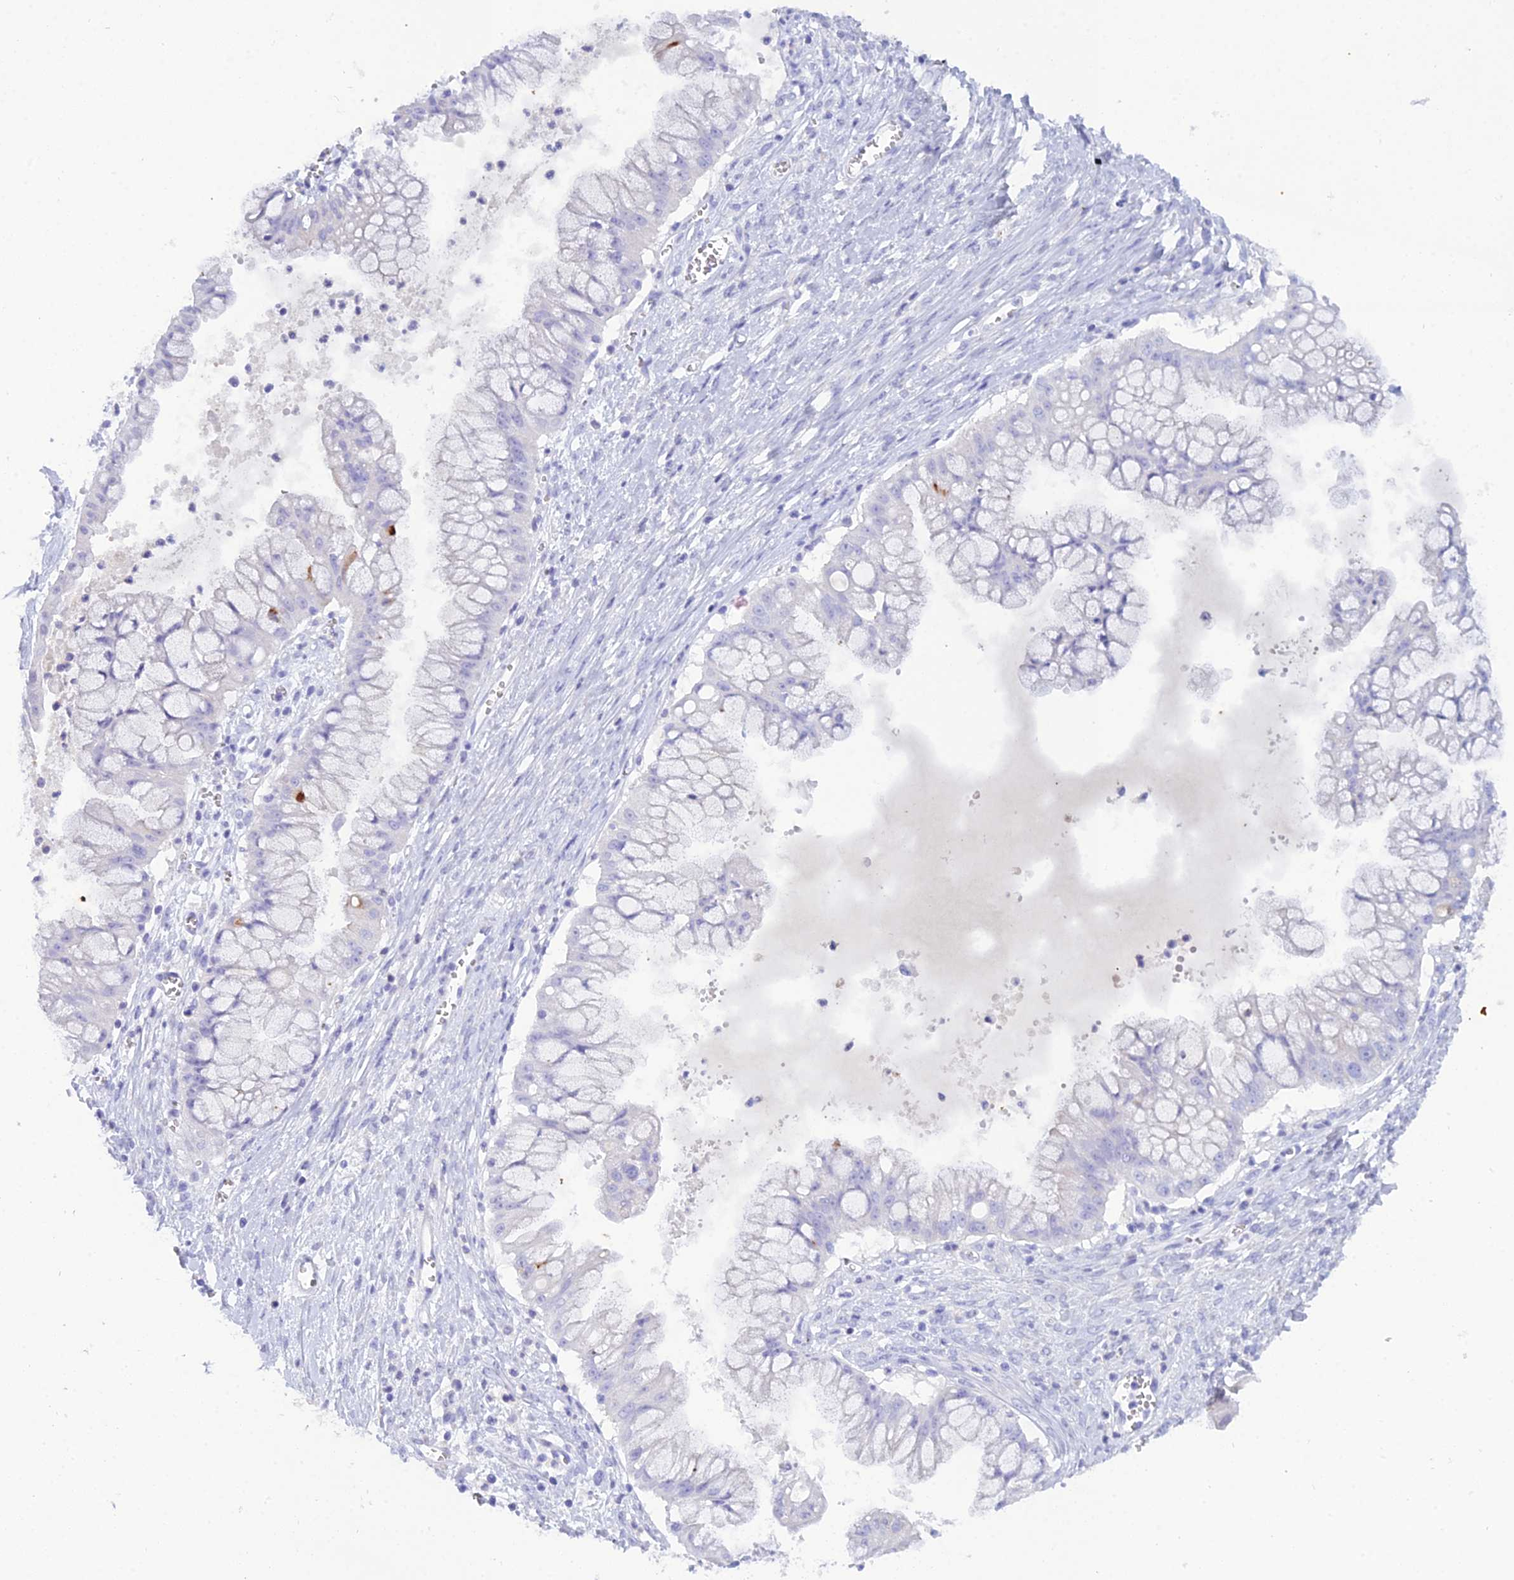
{"staining": {"intensity": "strong", "quantity": "<25%", "location": "cytoplasmic/membranous"}, "tissue": "ovarian cancer", "cell_type": "Tumor cells", "image_type": "cancer", "snomed": [{"axis": "morphology", "description": "Cystadenocarcinoma, mucinous, NOS"}, {"axis": "topography", "description": "Ovary"}], "caption": "DAB (3,3'-diaminobenzidine) immunohistochemical staining of ovarian cancer shows strong cytoplasmic/membranous protein staining in about <25% of tumor cells.", "gene": "REG1A", "patient": {"sex": "female", "age": 70}}